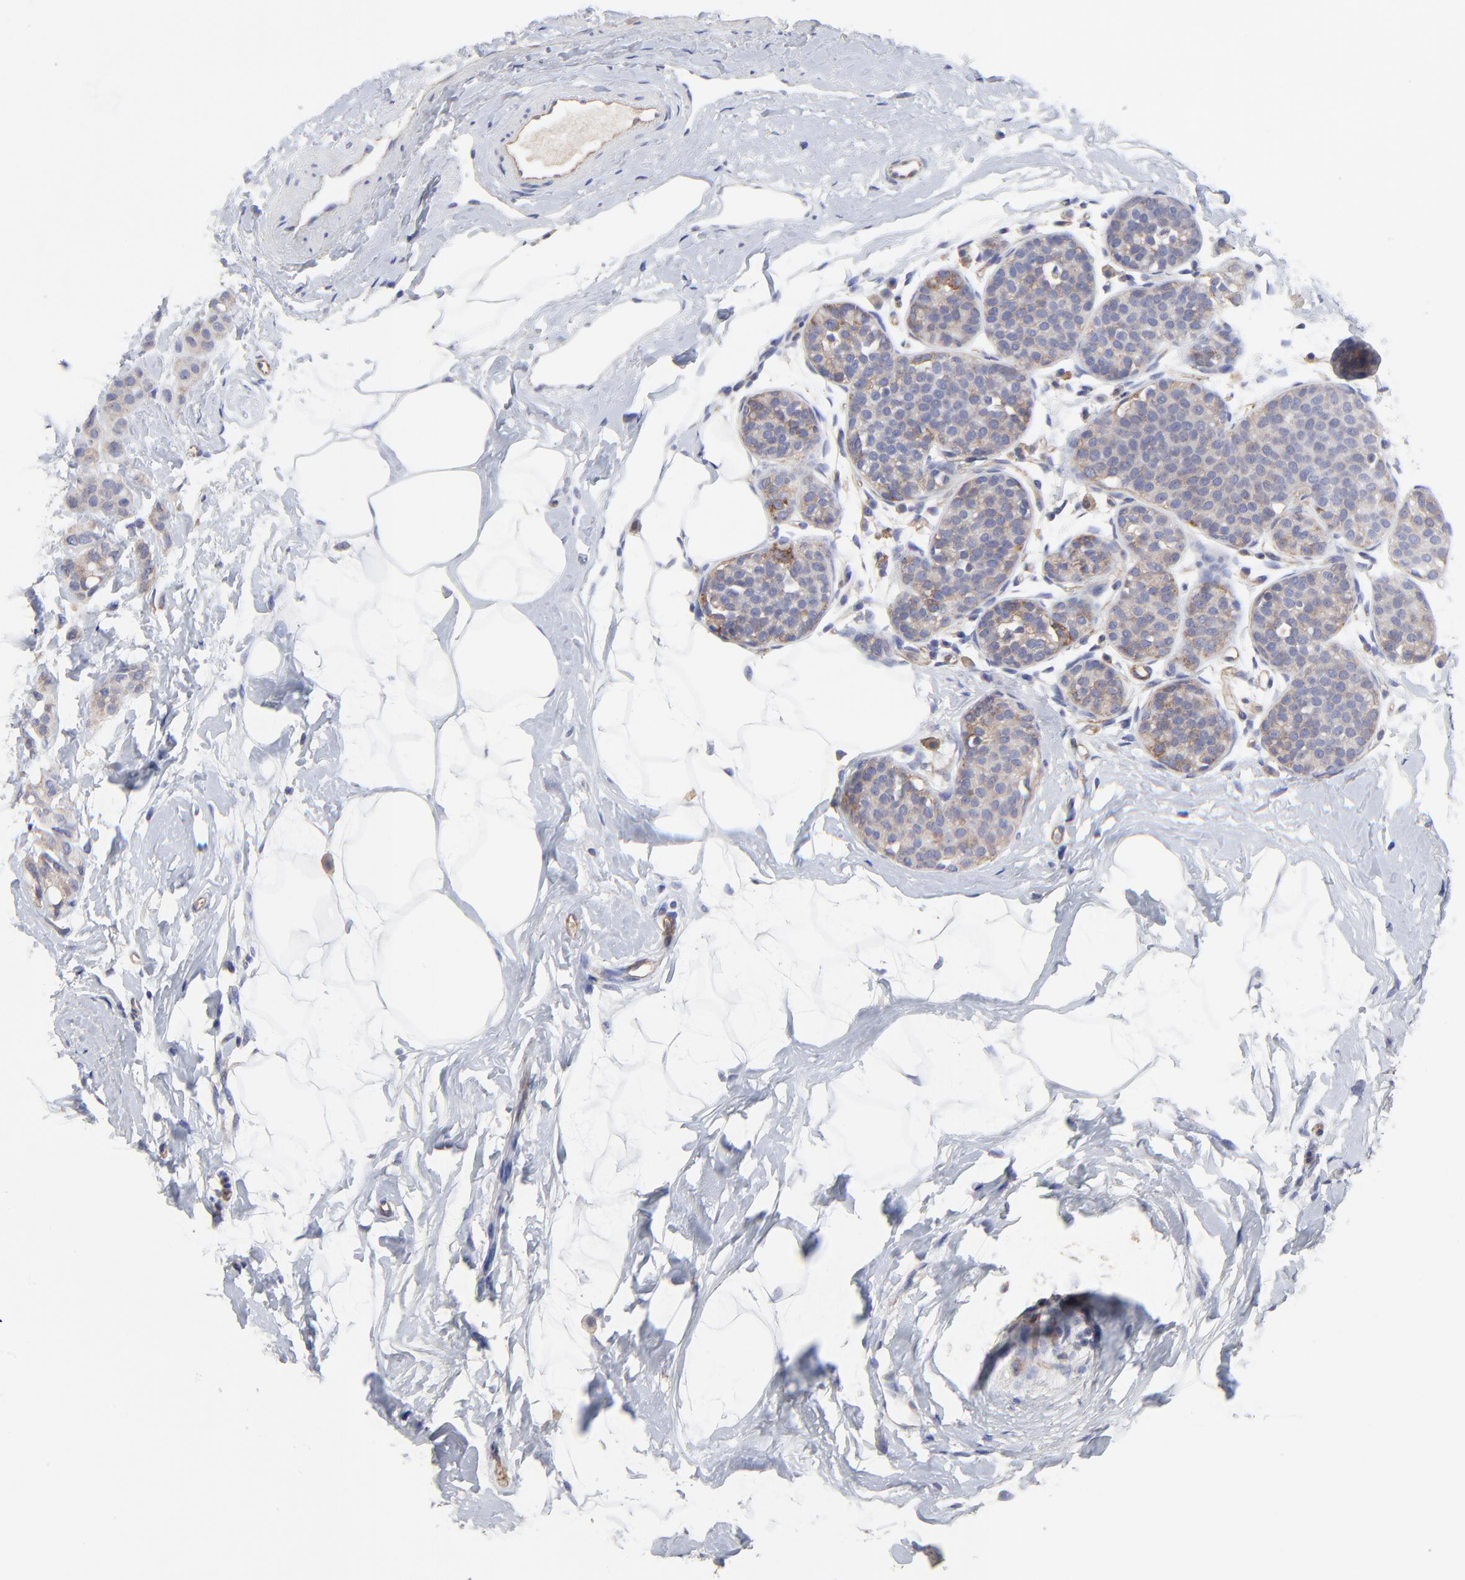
{"staining": {"intensity": "moderate", "quantity": "25%-75%", "location": "cytoplasmic/membranous"}, "tissue": "breast cancer", "cell_type": "Tumor cells", "image_type": "cancer", "snomed": [{"axis": "morphology", "description": "Lobular carcinoma, in situ"}, {"axis": "morphology", "description": "Lobular carcinoma"}, {"axis": "topography", "description": "Breast"}], "caption": "Human breast cancer (lobular carcinoma) stained with a brown dye reveals moderate cytoplasmic/membranous positive expression in approximately 25%-75% of tumor cells.", "gene": "SULF2", "patient": {"sex": "female", "age": 41}}